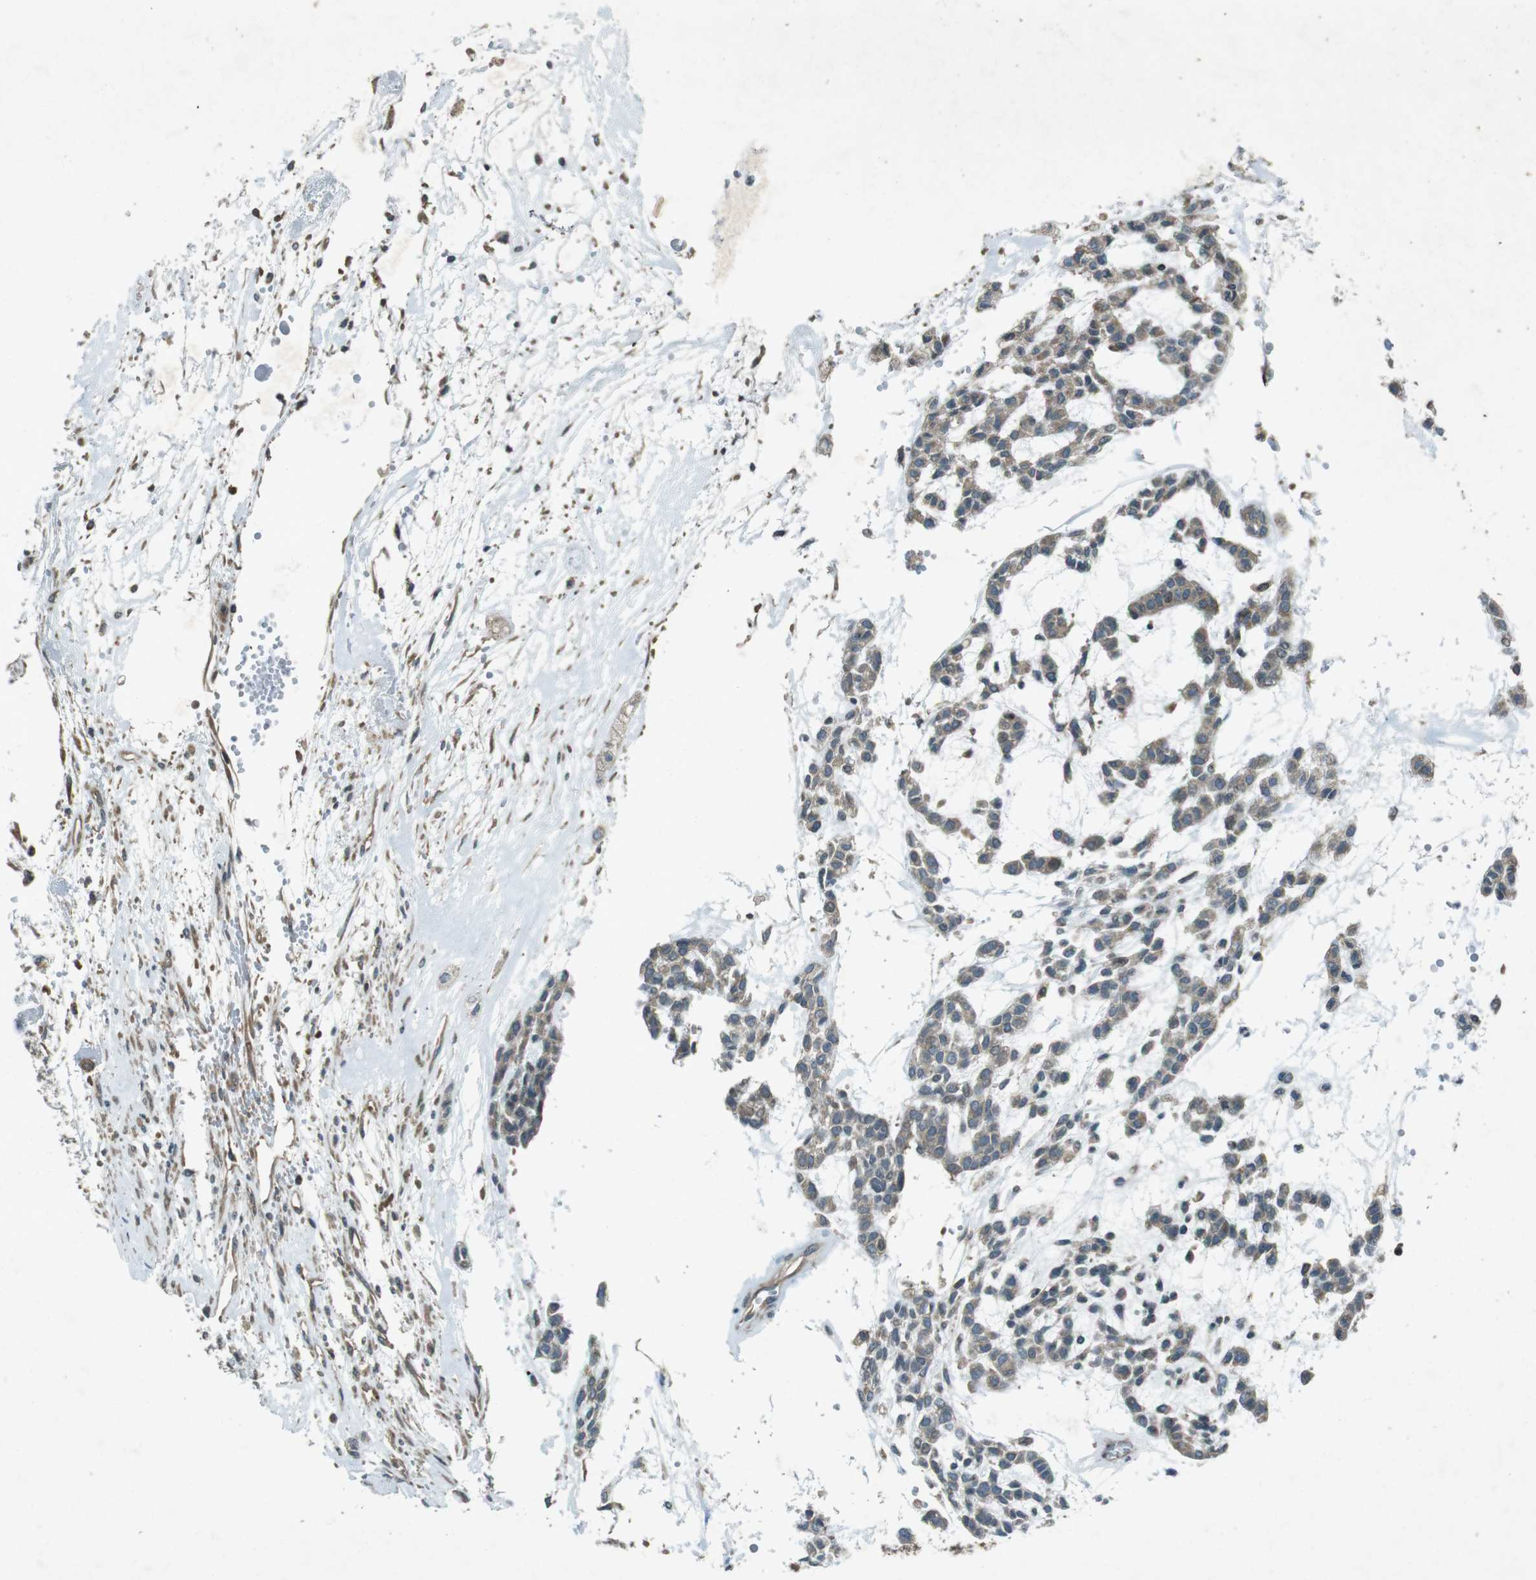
{"staining": {"intensity": "weak", "quantity": ">75%", "location": "cytoplasmic/membranous"}, "tissue": "head and neck cancer", "cell_type": "Tumor cells", "image_type": "cancer", "snomed": [{"axis": "morphology", "description": "Adenocarcinoma, NOS"}, {"axis": "morphology", "description": "Adenoma, NOS"}, {"axis": "topography", "description": "Head-Neck"}], "caption": "Immunohistochemistry (IHC) photomicrograph of human adenocarcinoma (head and neck) stained for a protein (brown), which exhibits low levels of weak cytoplasmic/membranous staining in approximately >75% of tumor cells.", "gene": "ZYX", "patient": {"sex": "female", "age": 55}}